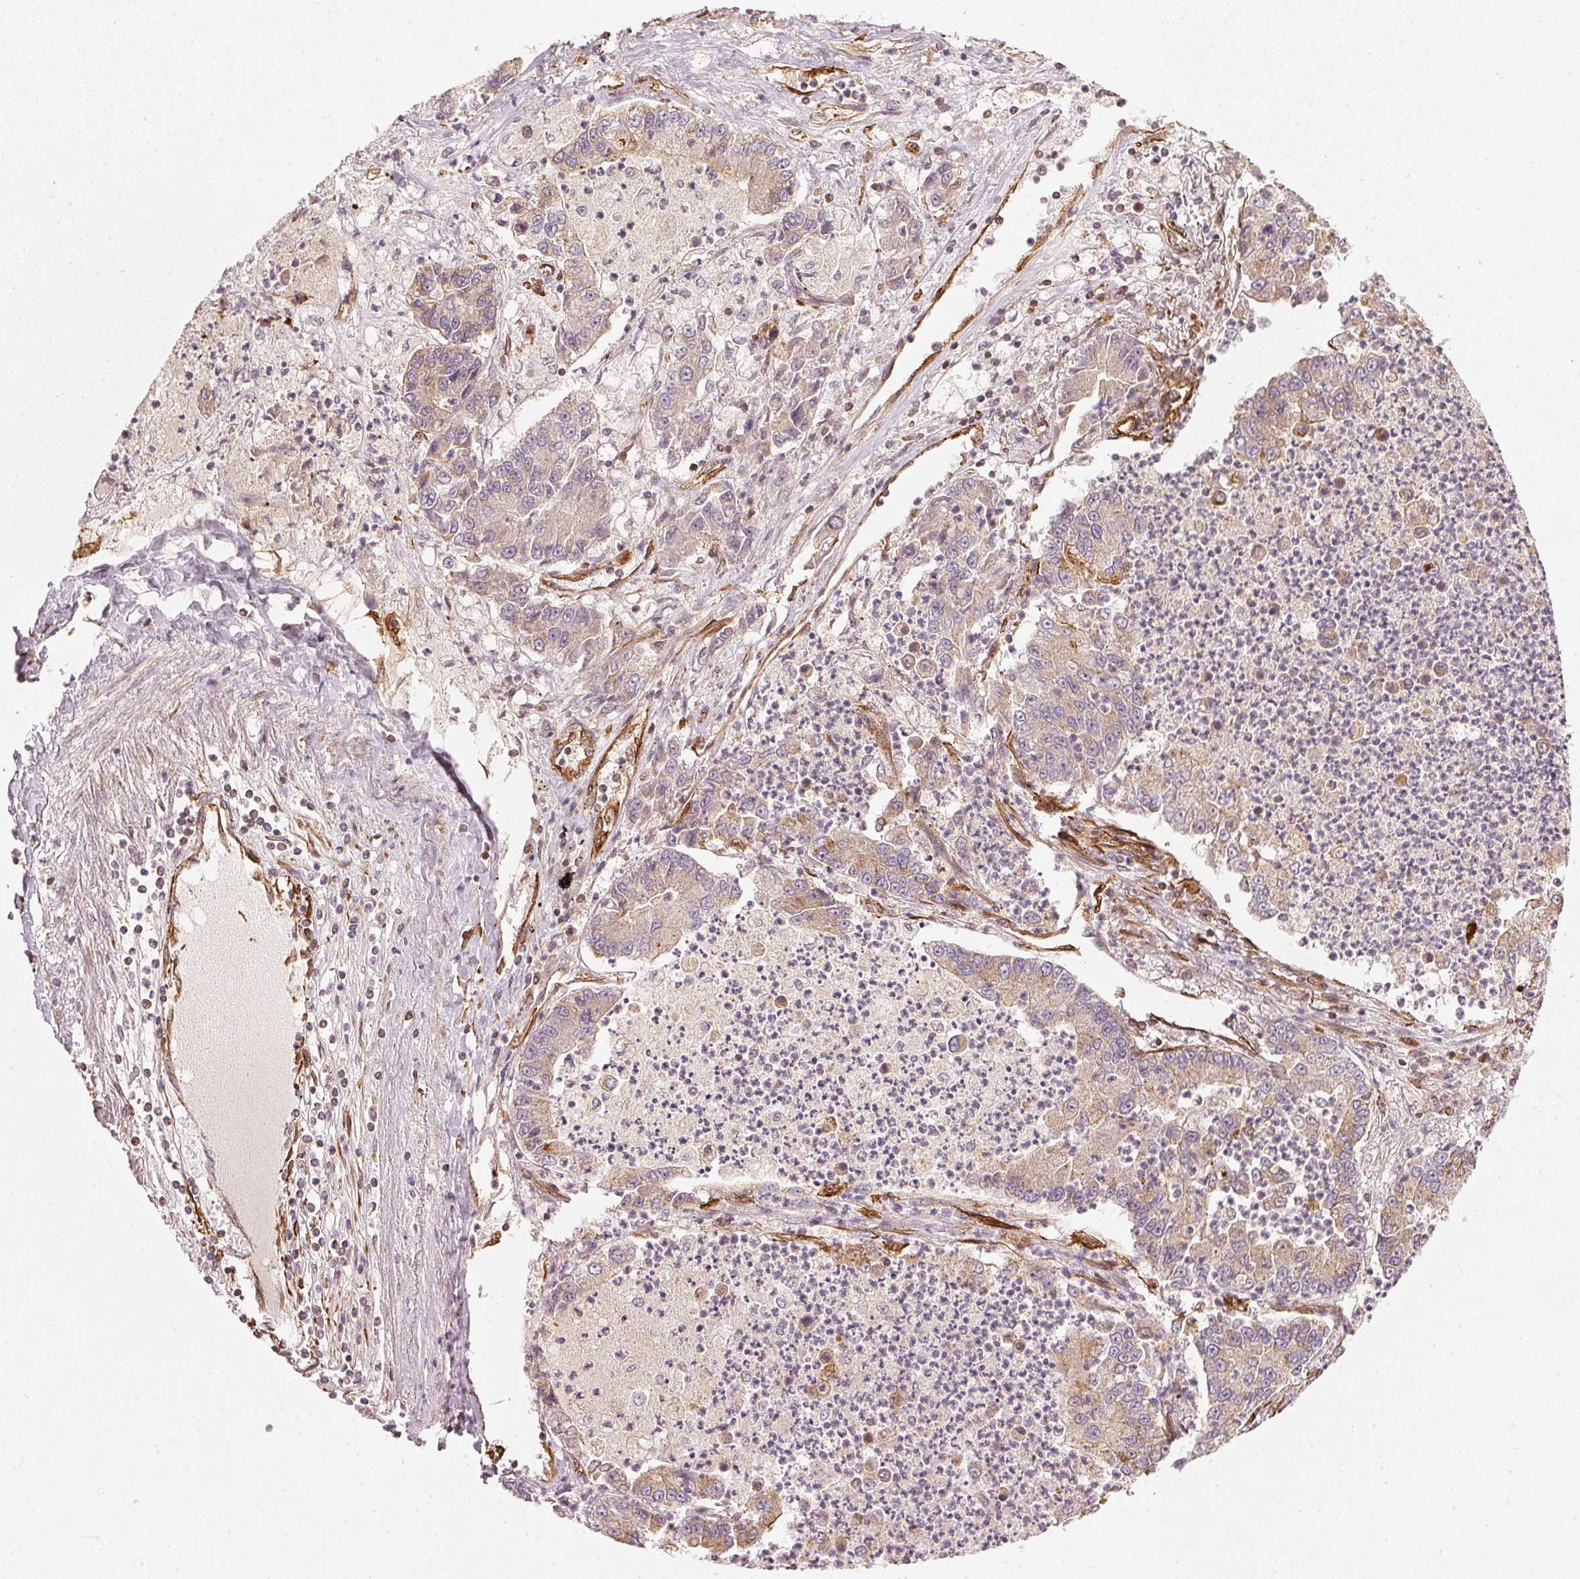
{"staining": {"intensity": "weak", "quantity": ">75%", "location": "cytoplasmic/membranous"}, "tissue": "lung cancer", "cell_type": "Tumor cells", "image_type": "cancer", "snomed": [{"axis": "morphology", "description": "Adenocarcinoma, NOS"}, {"axis": "topography", "description": "Lung"}], "caption": "DAB immunohistochemical staining of human lung adenocarcinoma reveals weak cytoplasmic/membranous protein positivity in about >75% of tumor cells.", "gene": "NADK2", "patient": {"sex": "female", "age": 57}}